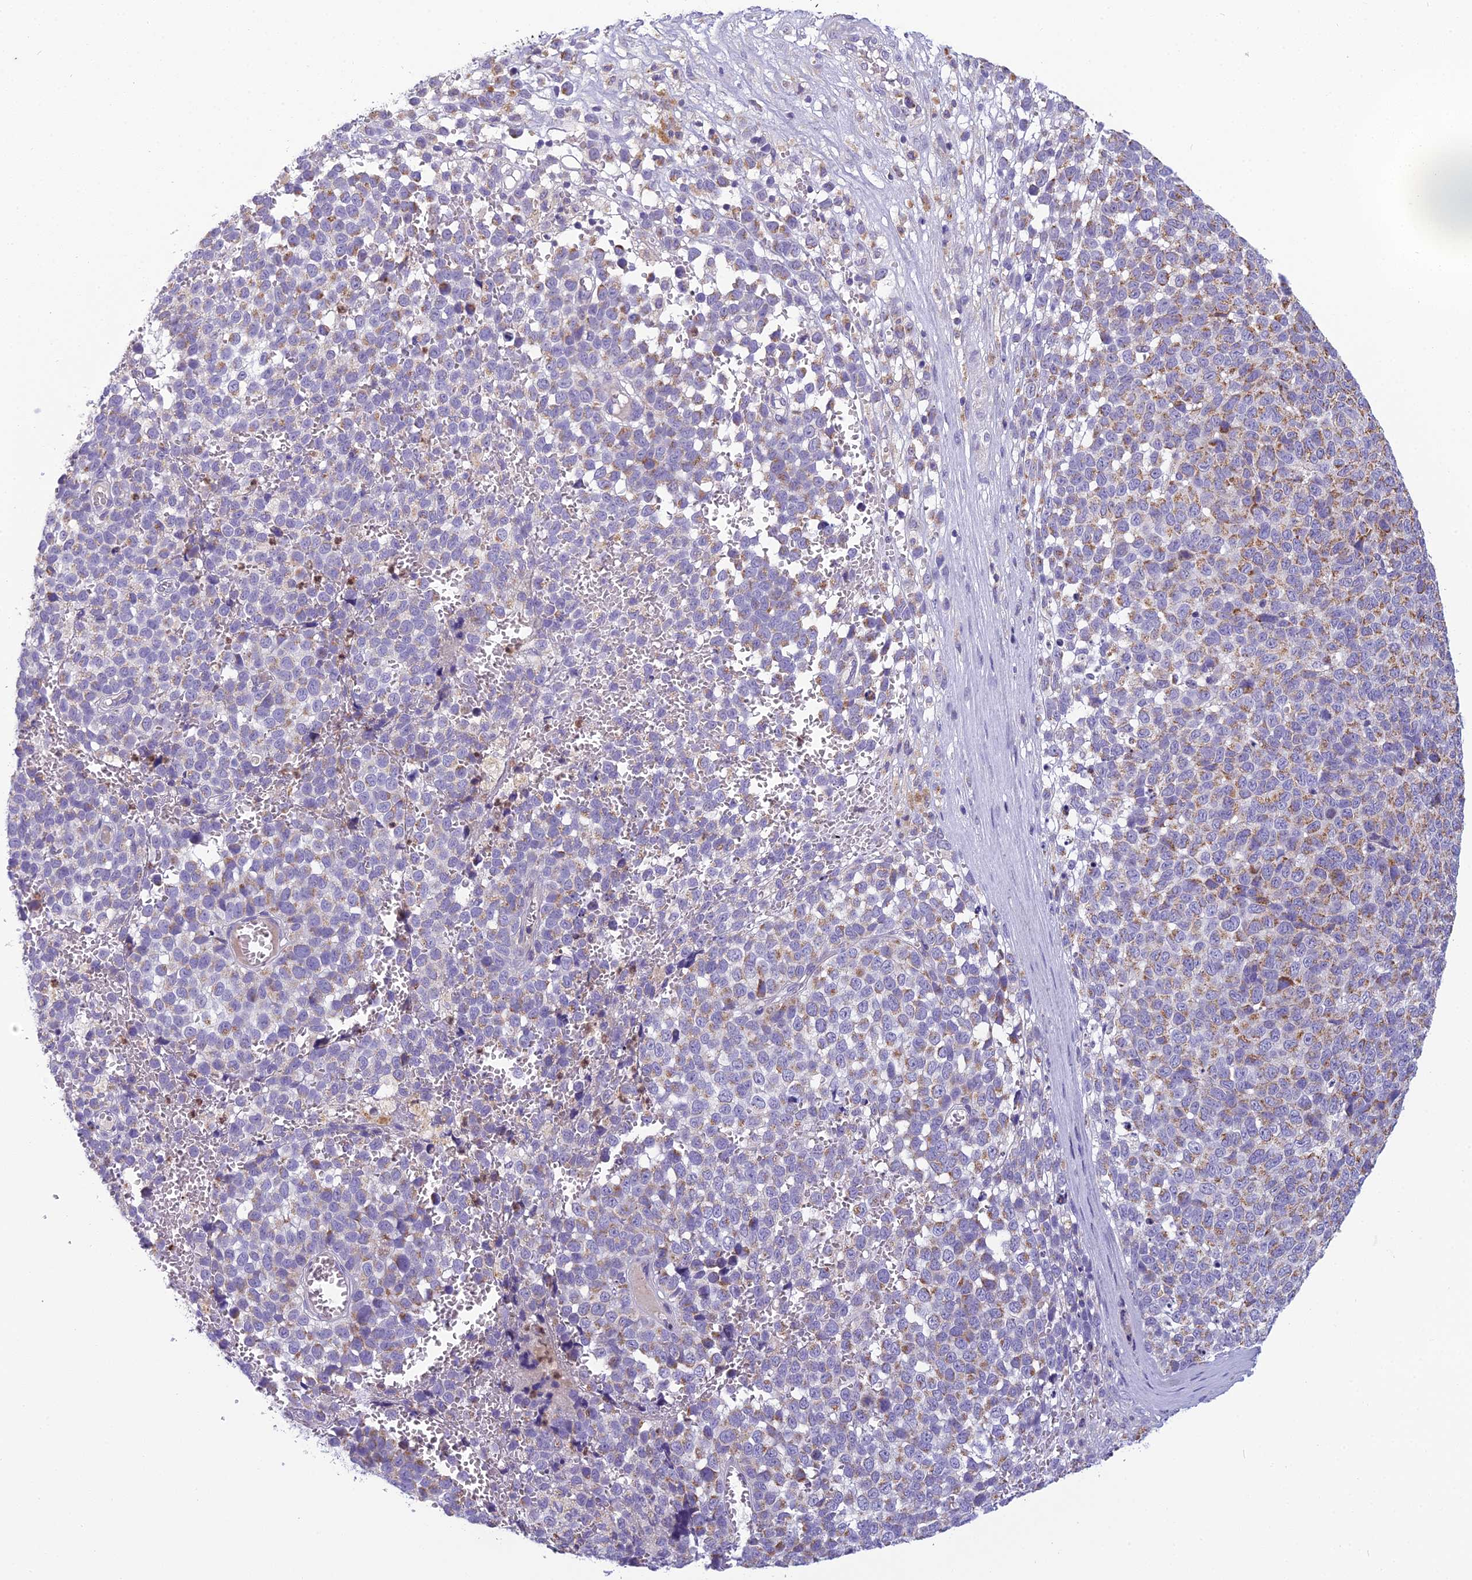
{"staining": {"intensity": "weak", "quantity": "25%-75%", "location": "cytoplasmic/membranous"}, "tissue": "melanoma", "cell_type": "Tumor cells", "image_type": "cancer", "snomed": [{"axis": "morphology", "description": "Malignant melanoma, NOS"}, {"axis": "topography", "description": "Nose, NOS"}], "caption": "DAB immunohistochemical staining of human melanoma demonstrates weak cytoplasmic/membranous protein positivity in about 25%-75% of tumor cells.", "gene": "ENSG00000188897", "patient": {"sex": "female", "age": 48}}